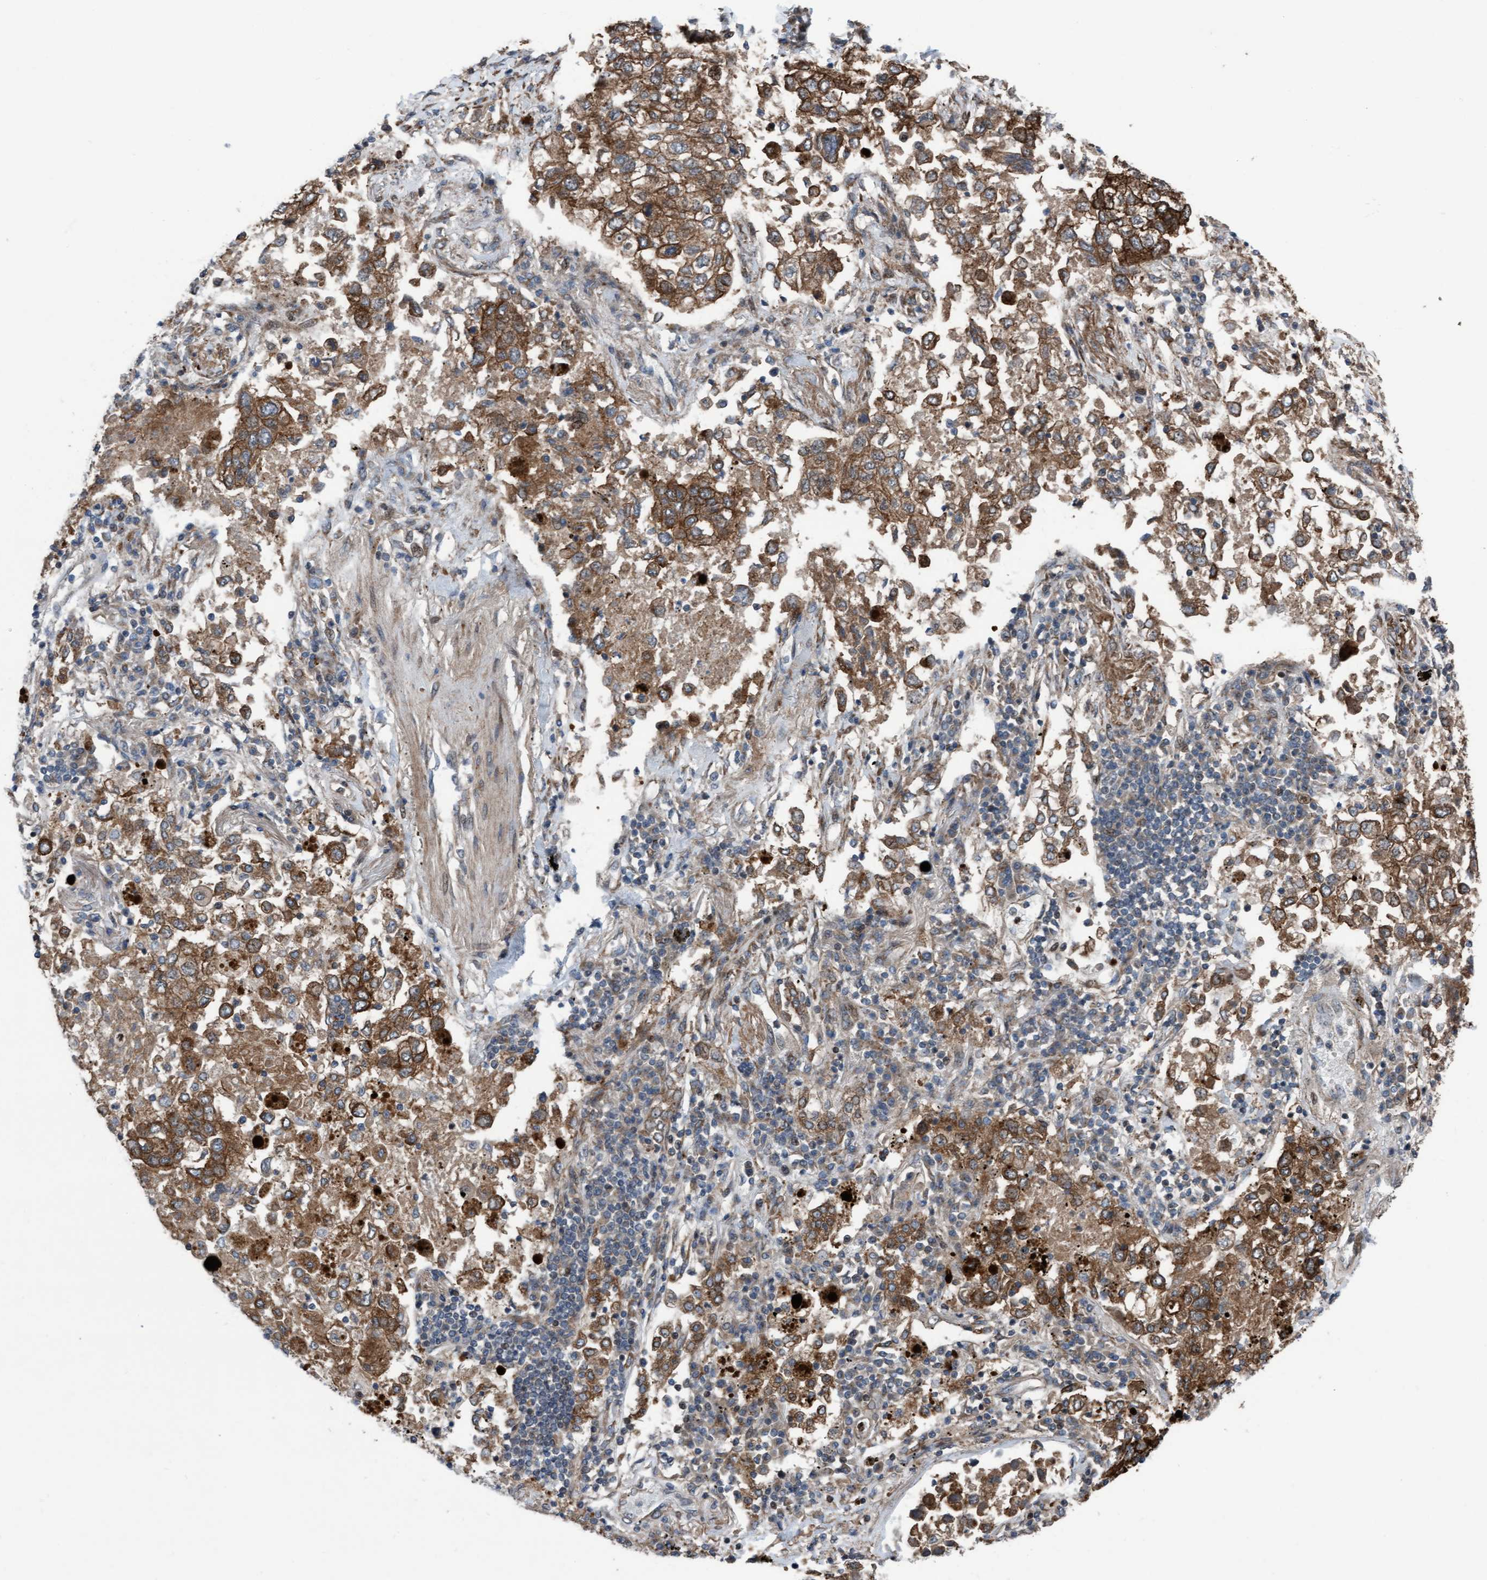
{"staining": {"intensity": "moderate", "quantity": ">75%", "location": "cytoplasmic/membranous"}, "tissue": "lung cancer", "cell_type": "Tumor cells", "image_type": "cancer", "snomed": [{"axis": "morphology", "description": "Inflammation, NOS"}, {"axis": "morphology", "description": "Adenocarcinoma, NOS"}, {"axis": "topography", "description": "Lung"}], "caption": "Adenocarcinoma (lung) stained for a protein exhibits moderate cytoplasmic/membranous positivity in tumor cells.", "gene": "KLHL26", "patient": {"sex": "male", "age": 63}}